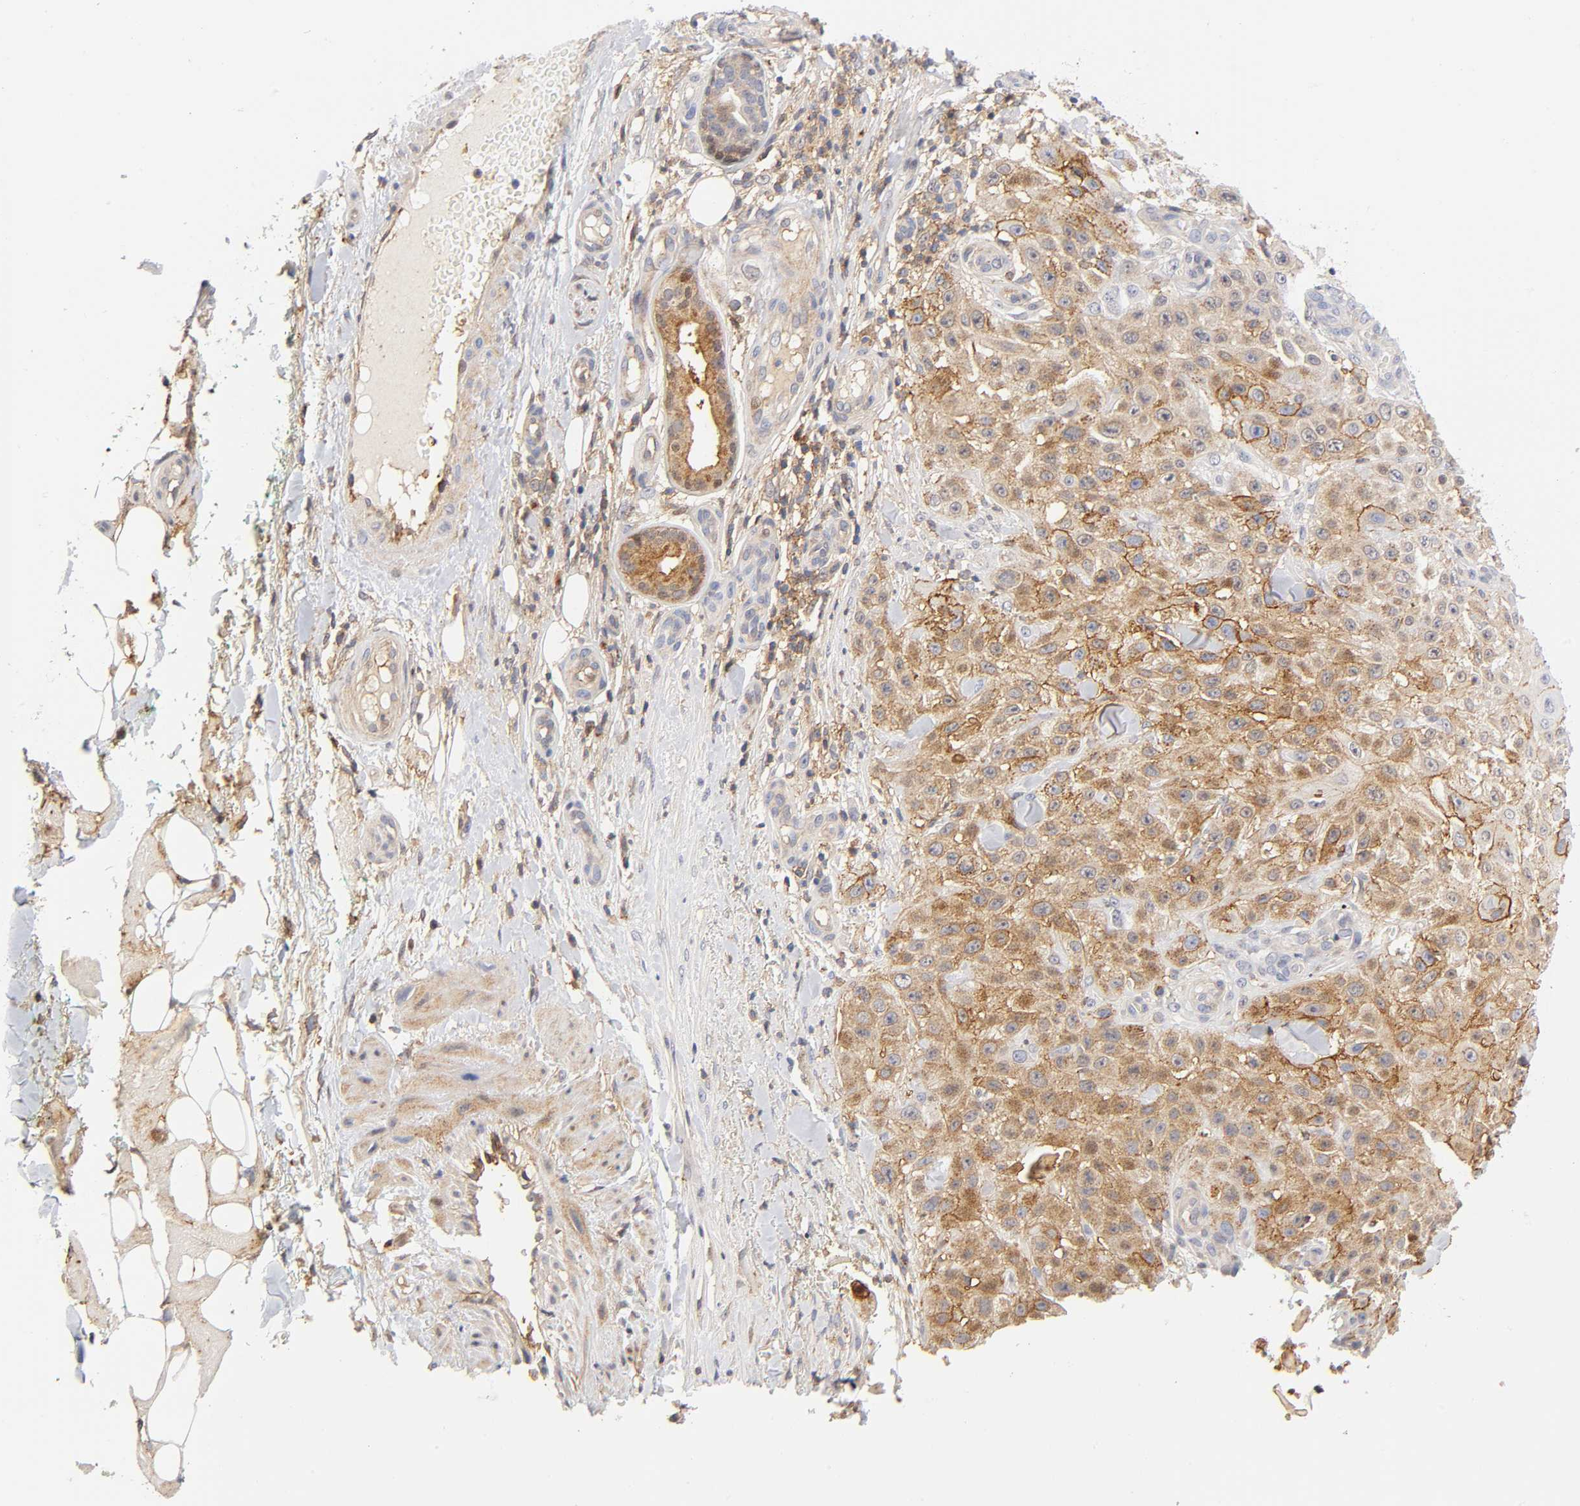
{"staining": {"intensity": "moderate", "quantity": ">75%", "location": "cytoplasmic/membranous"}, "tissue": "skin cancer", "cell_type": "Tumor cells", "image_type": "cancer", "snomed": [{"axis": "morphology", "description": "Squamous cell carcinoma, NOS"}, {"axis": "topography", "description": "Skin"}], "caption": "DAB (3,3'-diaminobenzidine) immunohistochemical staining of skin squamous cell carcinoma displays moderate cytoplasmic/membranous protein positivity in about >75% of tumor cells.", "gene": "ANXA7", "patient": {"sex": "female", "age": 42}}